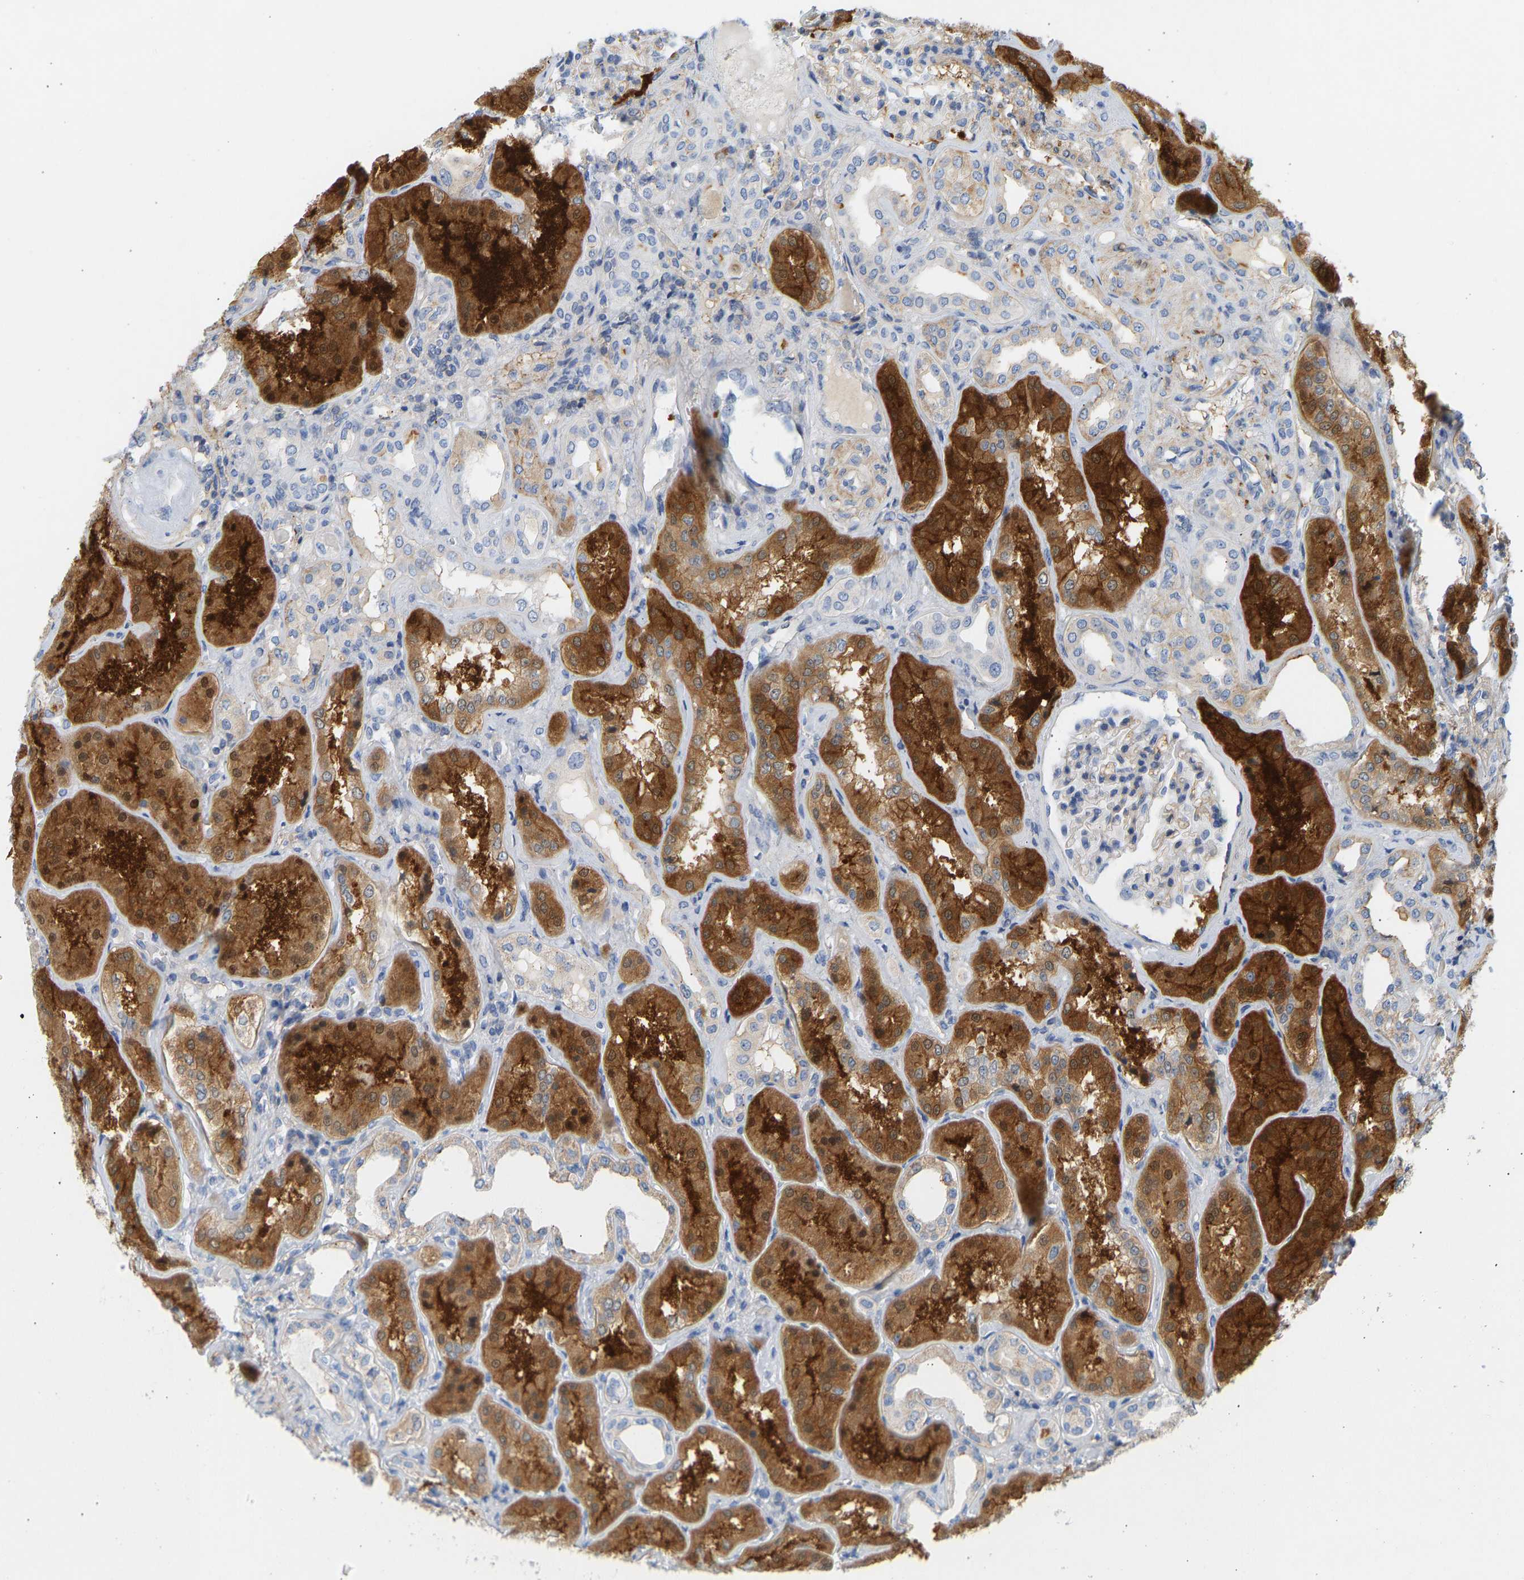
{"staining": {"intensity": "weak", "quantity": "<25%", "location": "cytoplasmic/membranous"}, "tissue": "kidney", "cell_type": "Cells in glomeruli", "image_type": "normal", "snomed": [{"axis": "morphology", "description": "Normal tissue, NOS"}, {"axis": "topography", "description": "Kidney"}], "caption": "Immunohistochemistry (IHC) of normal kidney exhibits no positivity in cells in glomeruli.", "gene": "BVES", "patient": {"sex": "female", "age": 56}}